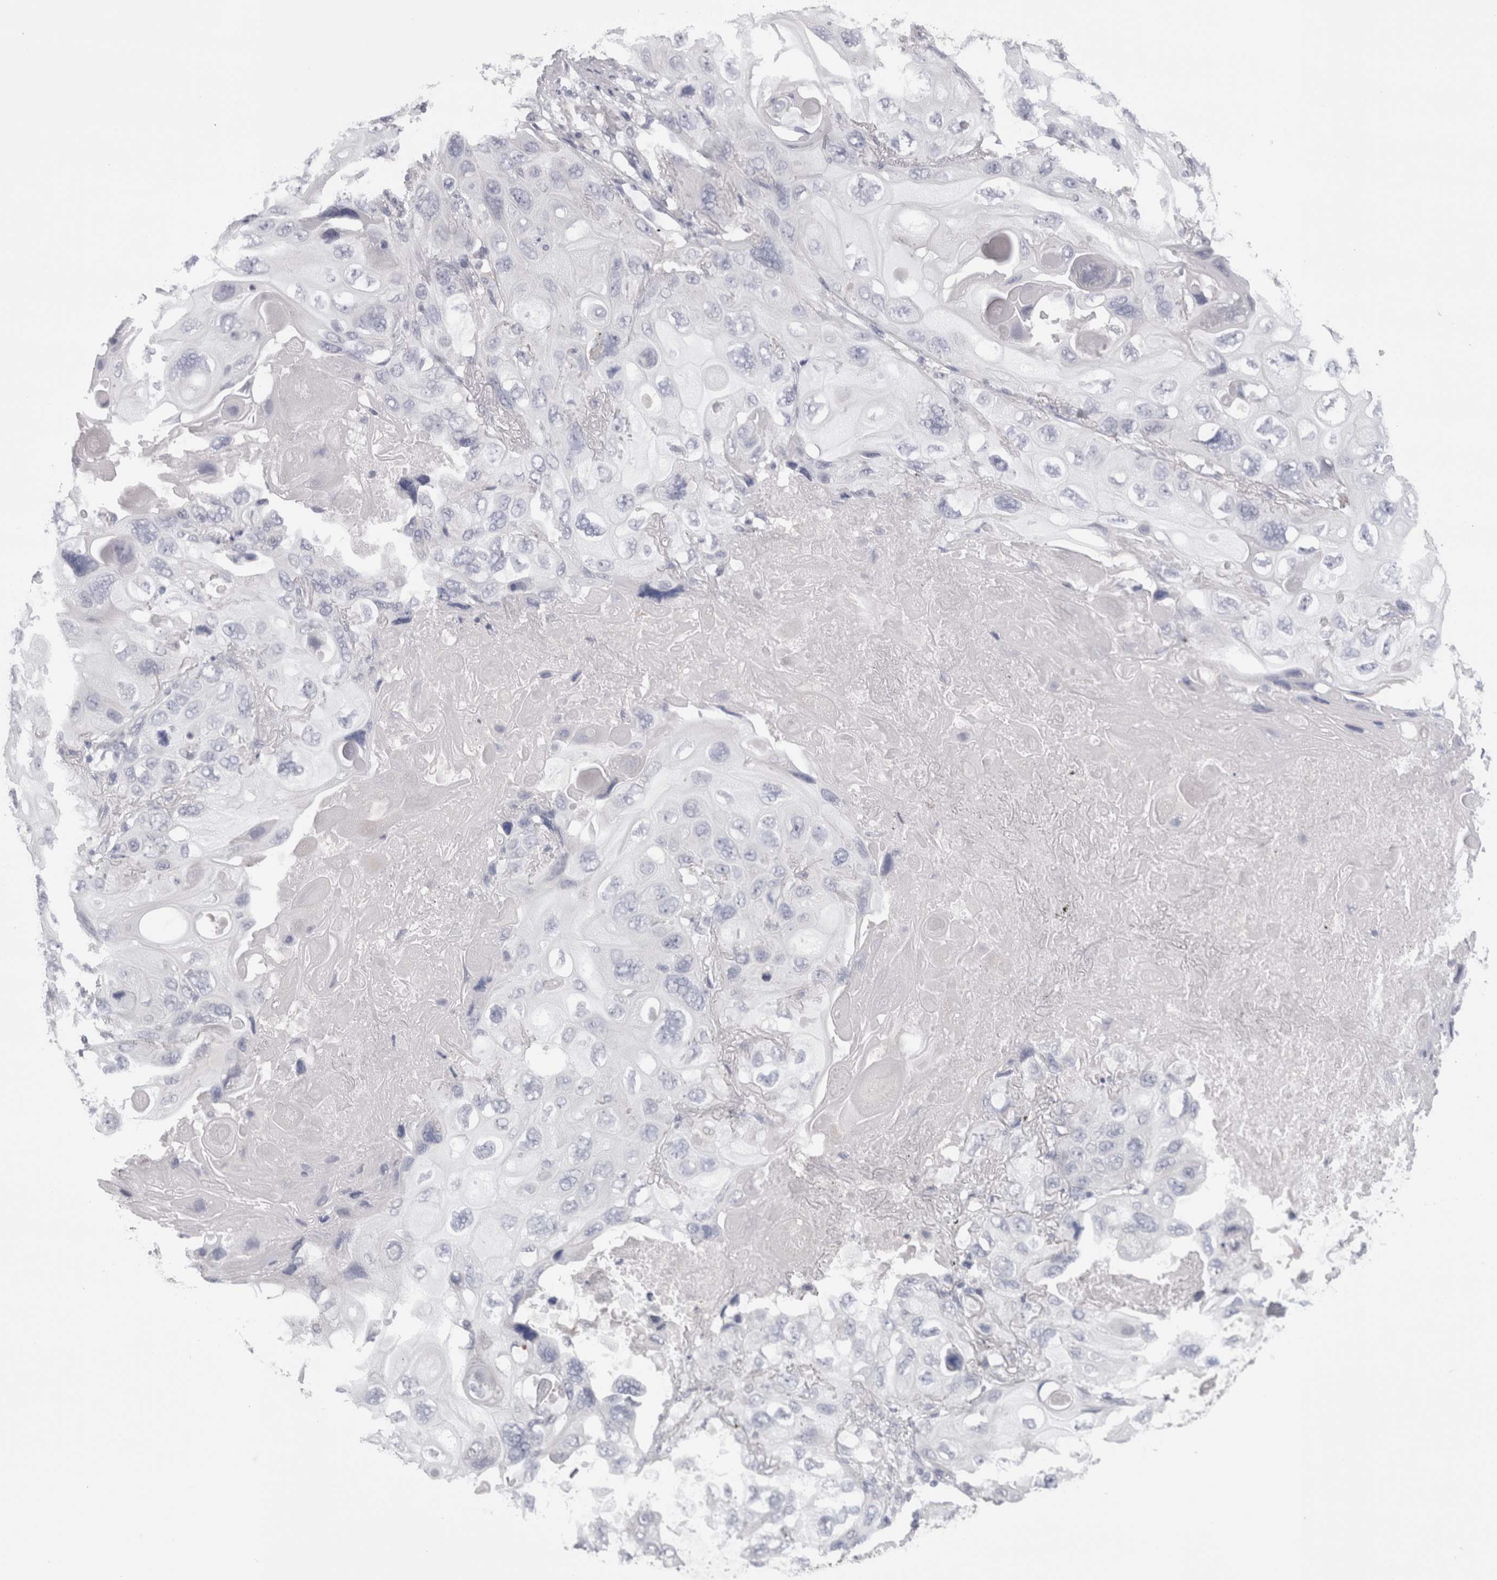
{"staining": {"intensity": "negative", "quantity": "none", "location": "none"}, "tissue": "lung cancer", "cell_type": "Tumor cells", "image_type": "cancer", "snomed": [{"axis": "morphology", "description": "Squamous cell carcinoma, NOS"}, {"axis": "topography", "description": "Lung"}], "caption": "Immunohistochemistry of lung cancer (squamous cell carcinoma) exhibits no positivity in tumor cells.", "gene": "SUCNR1", "patient": {"sex": "female", "age": 73}}